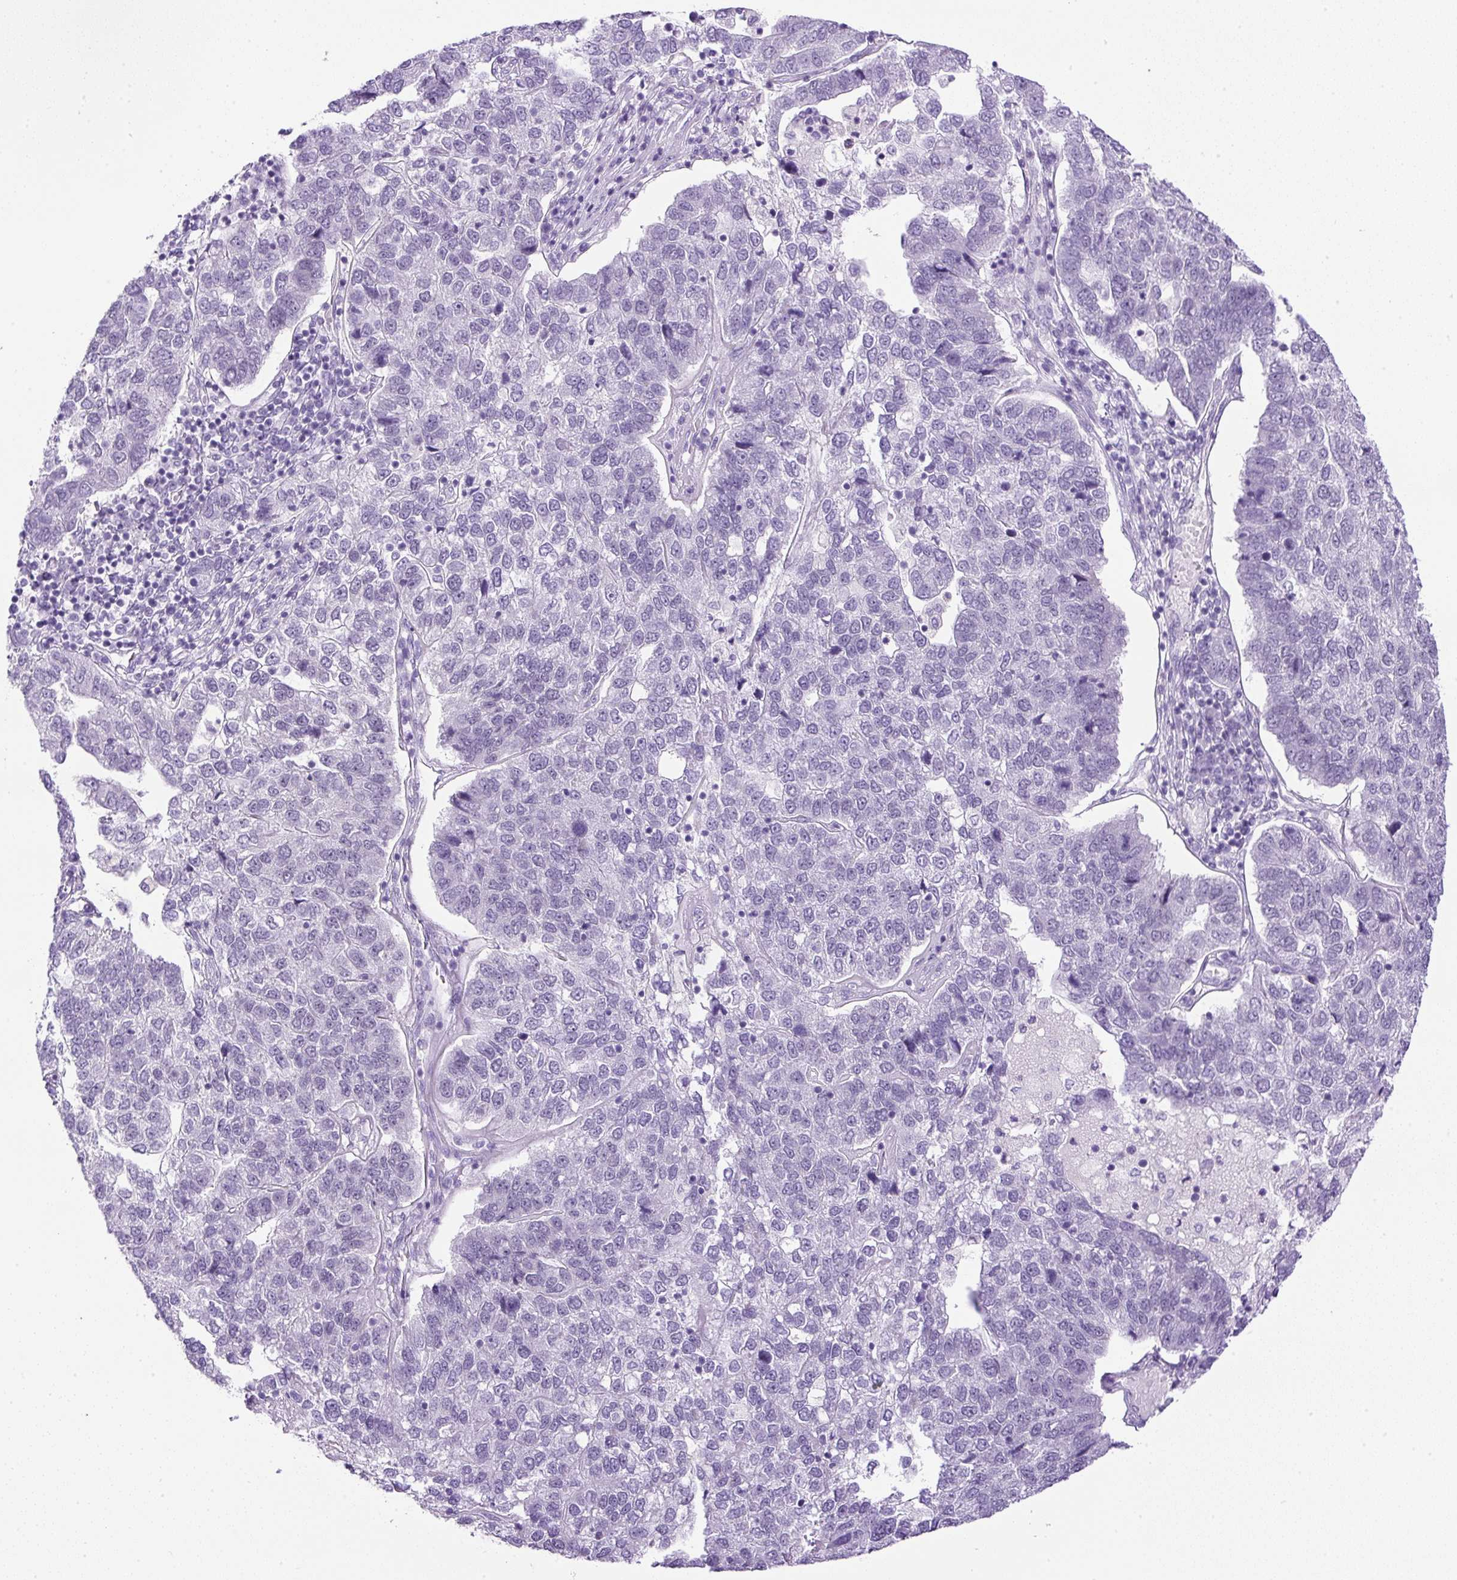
{"staining": {"intensity": "negative", "quantity": "none", "location": "none"}, "tissue": "pancreatic cancer", "cell_type": "Tumor cells", "image_type": "cancer", "snomed": [{"axis": "morphology", "description": "Adenocarcinoma, NOS"}, {"axis": "topography", "description": "Pancreas"}], "caption": "Pancreatic cancer was stained to show a protein in brown. There is no significant expression in tumor cells.", "gene": "RHBDD2", "patient": {"sex": "female", "age": 61}}